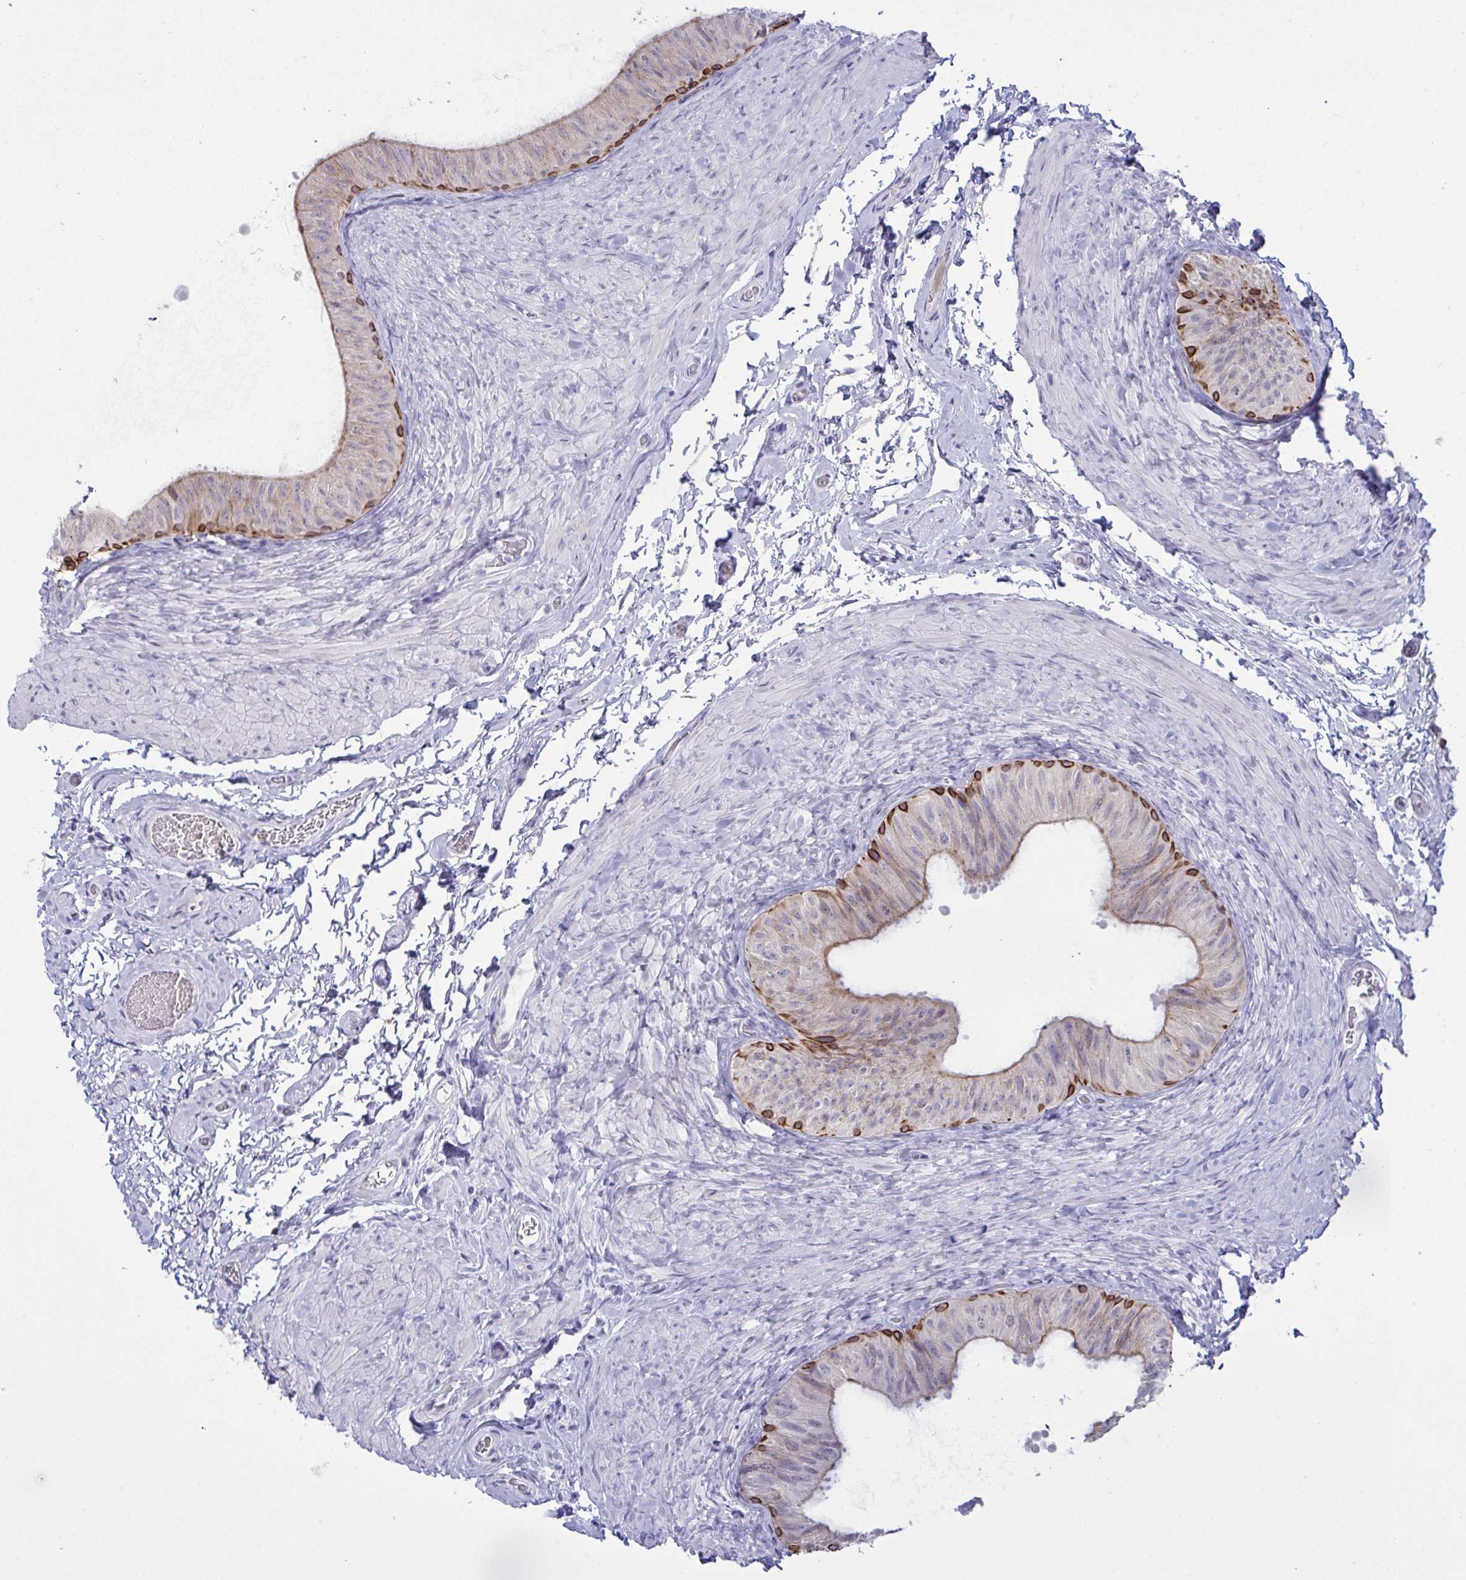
{"staining": {"intensity": "strong", "quantity": "<25%", "location": "cytoplasmic/membranous"}, "tissue": "epididymis", "cell_type": "Glandular cells", "image_type": "normal", "snomed": [{"axis": "morphology", "description": "Normal tissue, NOS"}, {"axis": "topography", "description": "Epididymis, spermatic cord, NOS"}, {"axis": "topography", "description": "Epididymis"}], "caption": "Brown immunohistochemical staining in benign human epididymis displays strong cytoplasmic/membranous positivity in about <25% of glandular cells. (brown staining indicates protein expression, while blue staining denotes nuclei).", "gene": "TENT5D", "patient": {"sex": "male", "age": 31}}